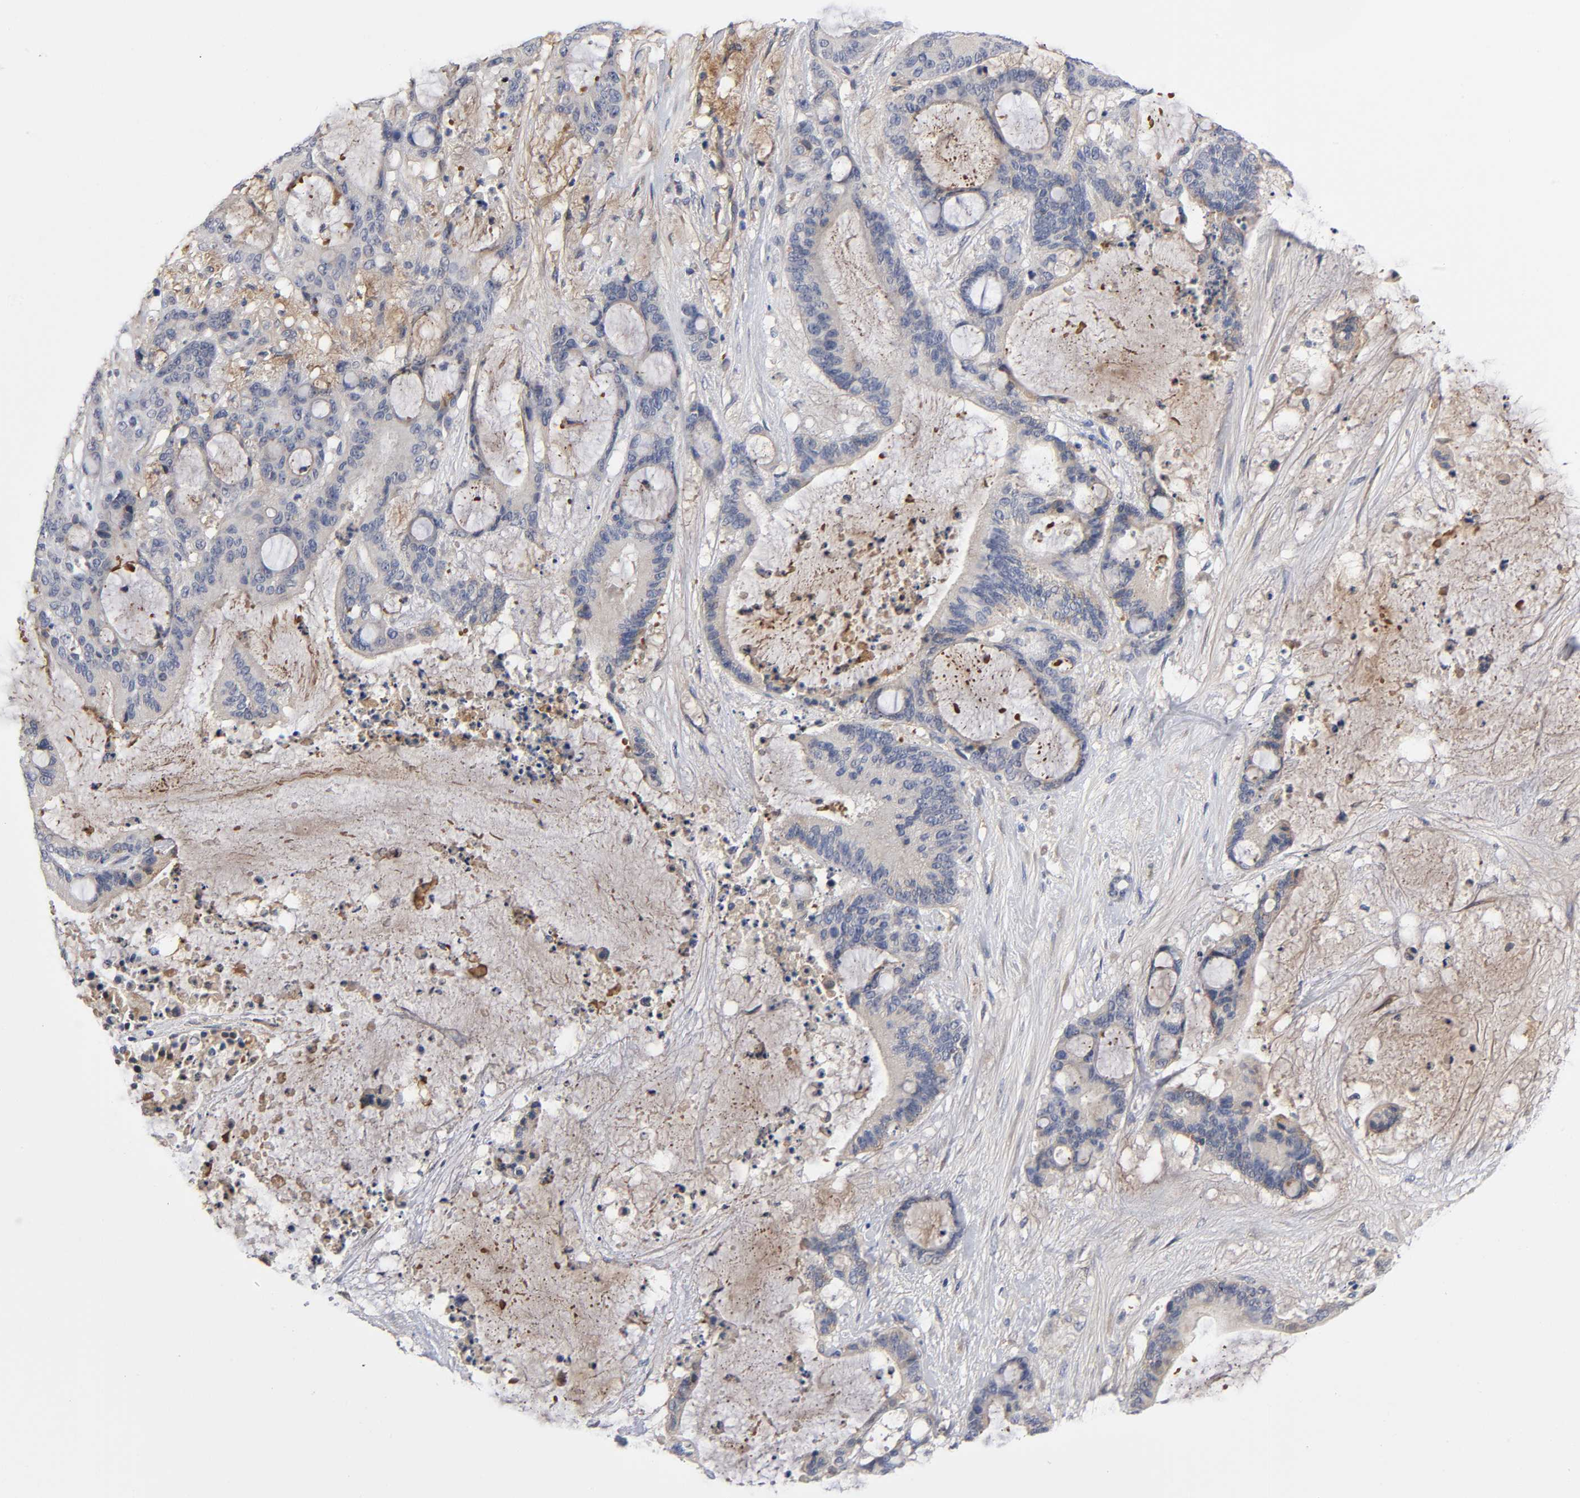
{"staining": {"intensity": "weak", "quantity": ">75%", "location": "cytoplasmic/membranous"}, "tissue": "liver cancer", "cell_type": "Tumor cells", "image_type": "cancer", "snomed": [{"axis": "morphology", "description": "Cholangiocarcinoma"}, {"axis": "topography", "description": "Liver"}], "caption": "Liver cancer (cholangiocarcinoma) tissue displays weak cytoplasmic/membranous expression in about >75% of tumor cells", "gene": "NOVA1", "patient": {"sex": "female", "age": 73}}